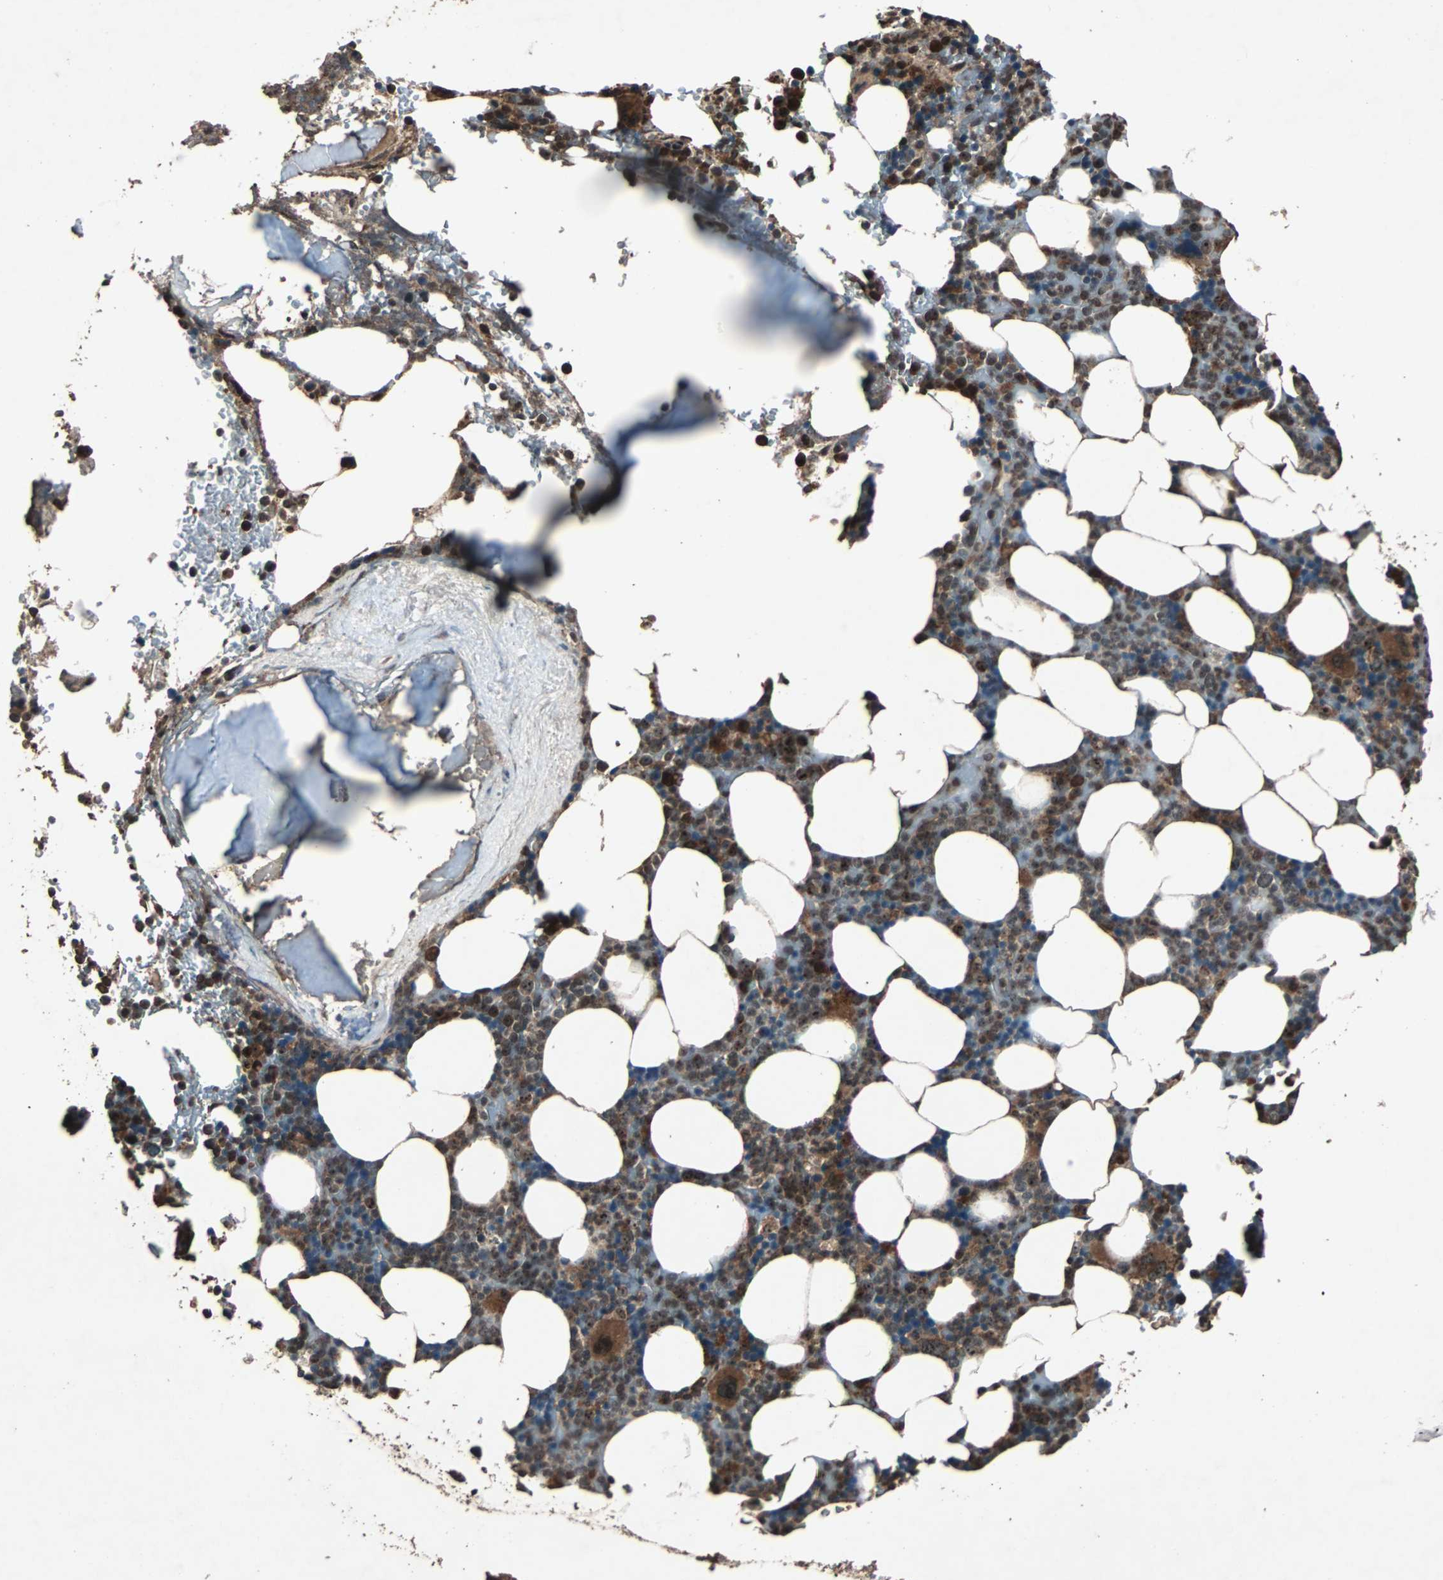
{"staining": {"intensity": "strong", "quantity": "25%-75%", "location": "cytoplasmic/membranous,nuclear"}, "tissue": "bone marrow", "cell_type": "Hematopoietic cells", "image_type": "normal", "snomed": [{"axis": "morphology", "description": "Normal tissue, NOS"}, {"axis": "topography", "description": "Bone marrow"}], "caption": "Hematopoietic cells display strong cytoplasmic/membranous,nuclear staining in about 25%-75% of cells in benign bone marrow.", "gene": "LAMTOR5", "patient": {"sex": "female", "age": 73}}